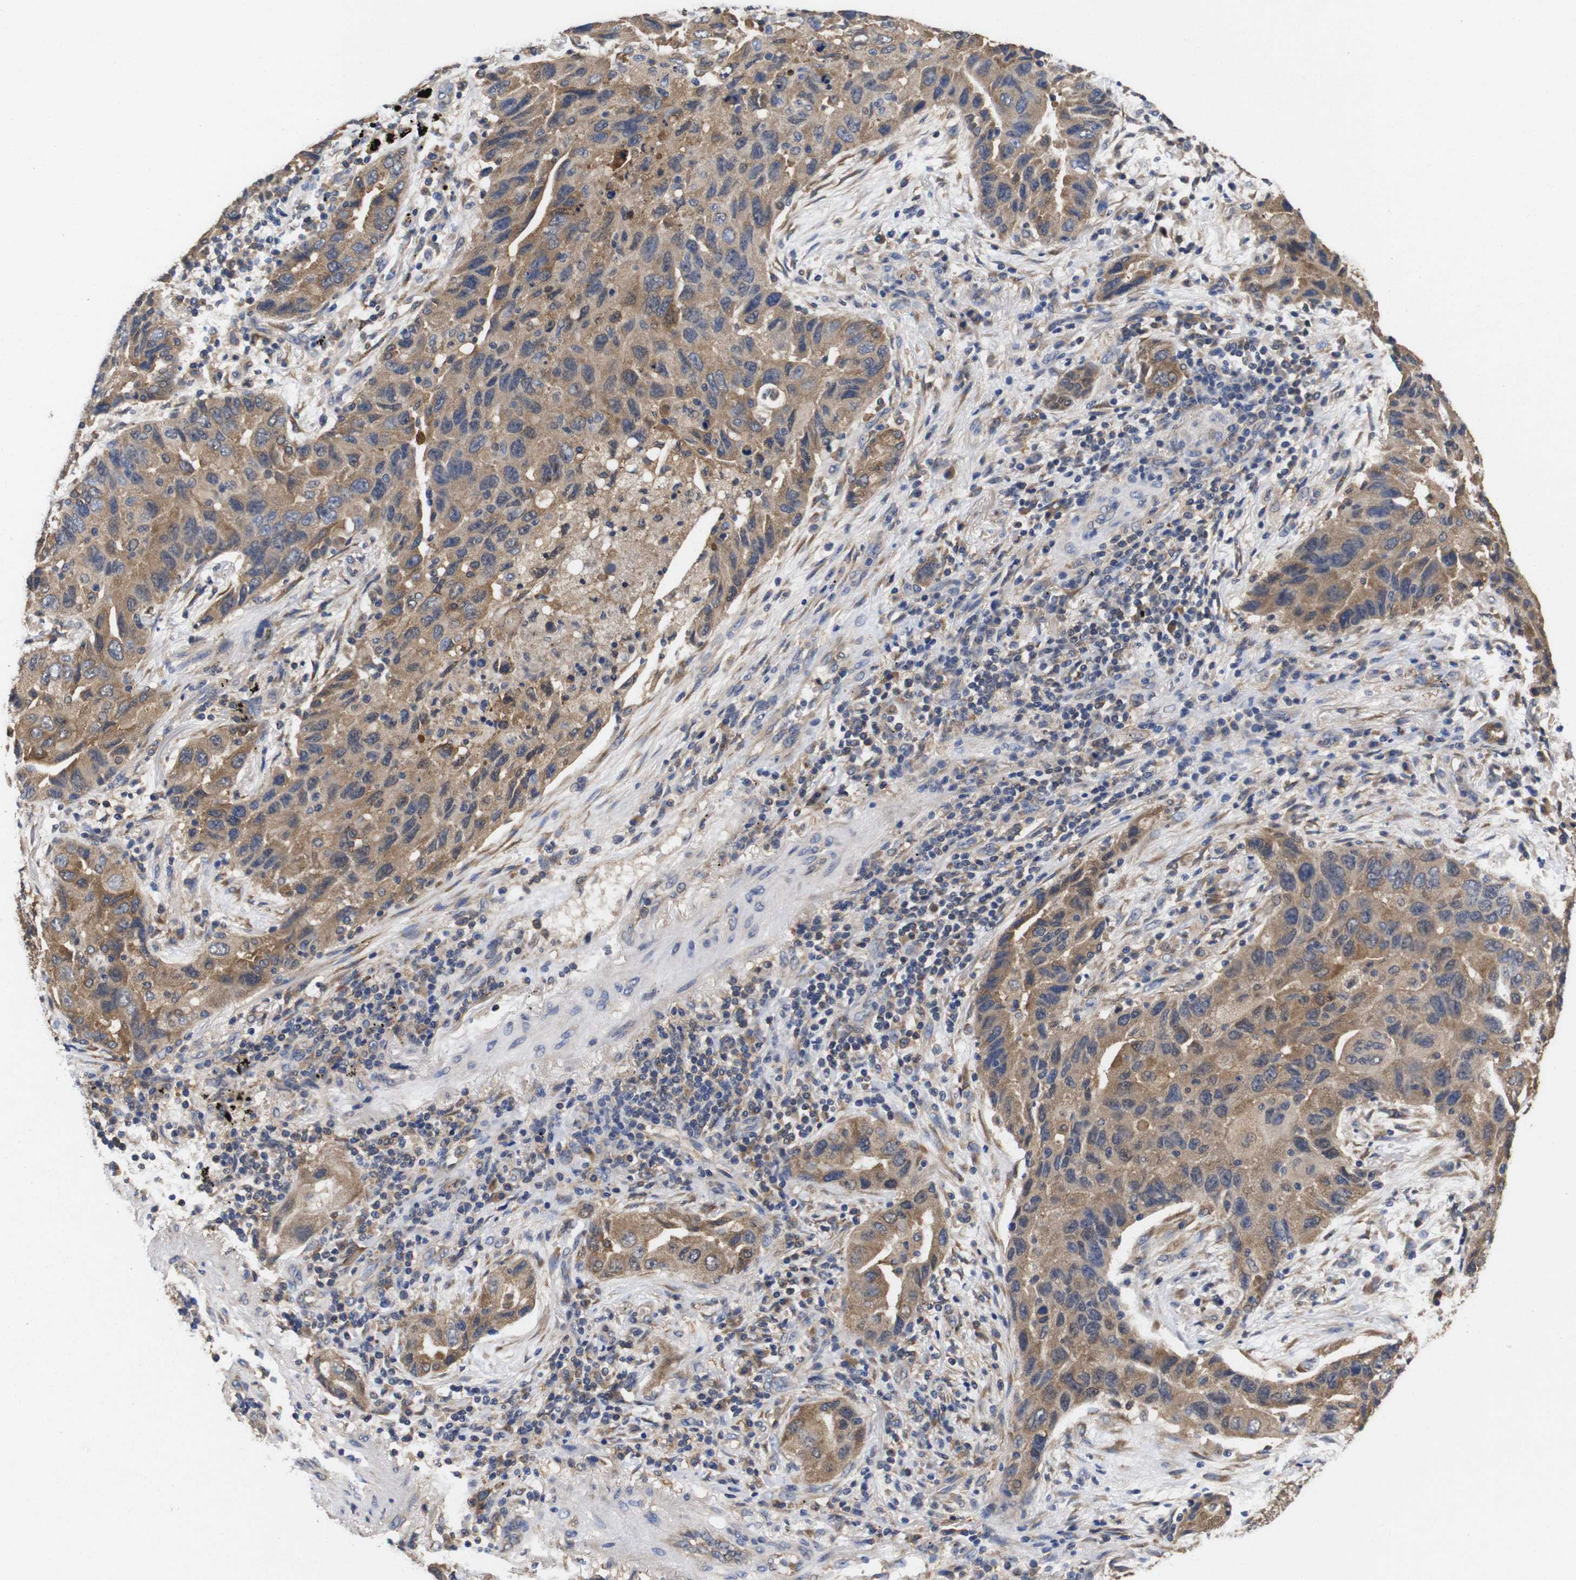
{"staining": {"intensity": "moderate", "quantity": ">75%", "location": "cytoplasmic/membranous"}, "tissue": "lung cancer", "cell_type": "Tumor cells", "image_type": "cancer", "snomed": [{"axis": "morphology", "description": "Adenocarcinoma, NOS"}, {"axis": "topography", "description": "Lung"}], "caption": "Lung cancer was stained to show a protein in brown. There is medium levels of moderate cytoplasmic/membranous staining in approximately >75% of tumor cells.", "gene": "LRRCC1", "patient": {"sex": "female", "age": 65}}